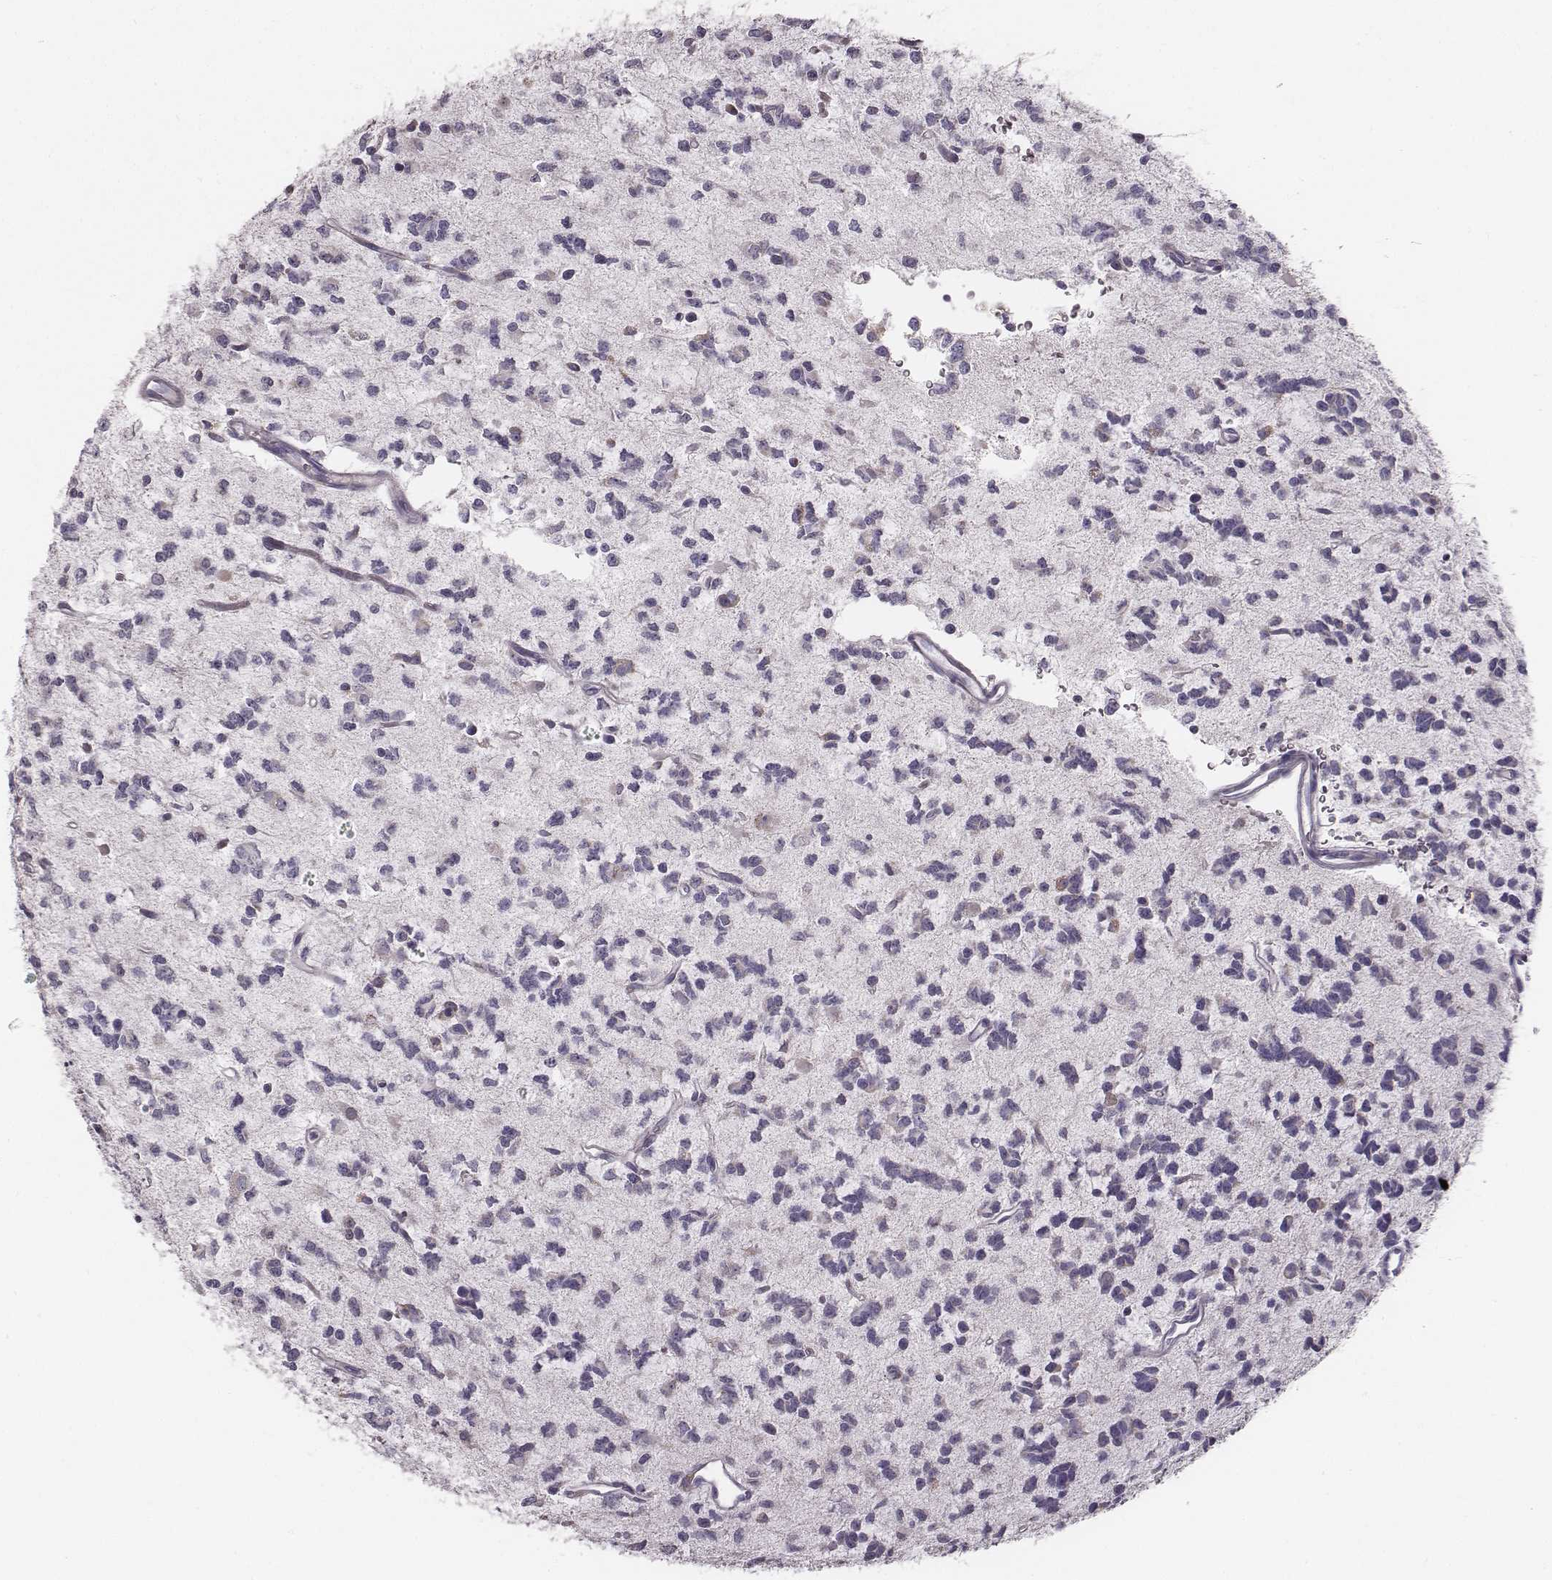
{"staining": {"intensity": "negative", "quantity": "none", "location": "none"}, "tissue": "glioma", "cell_type": "Tumor cells", "image_type": "cancer", "snomed": [{"axis": "morphology", "description": "Glioma, malignant, Low grade"}, {"axis": "topography", "description": "Brain"}], "caption": "Glioma stained for a protein using immunohistochemistry (IHC) shows no positivity tumor cells.", "gene": "UBL4B", "patient": {"sex": "female", "age": 45}}